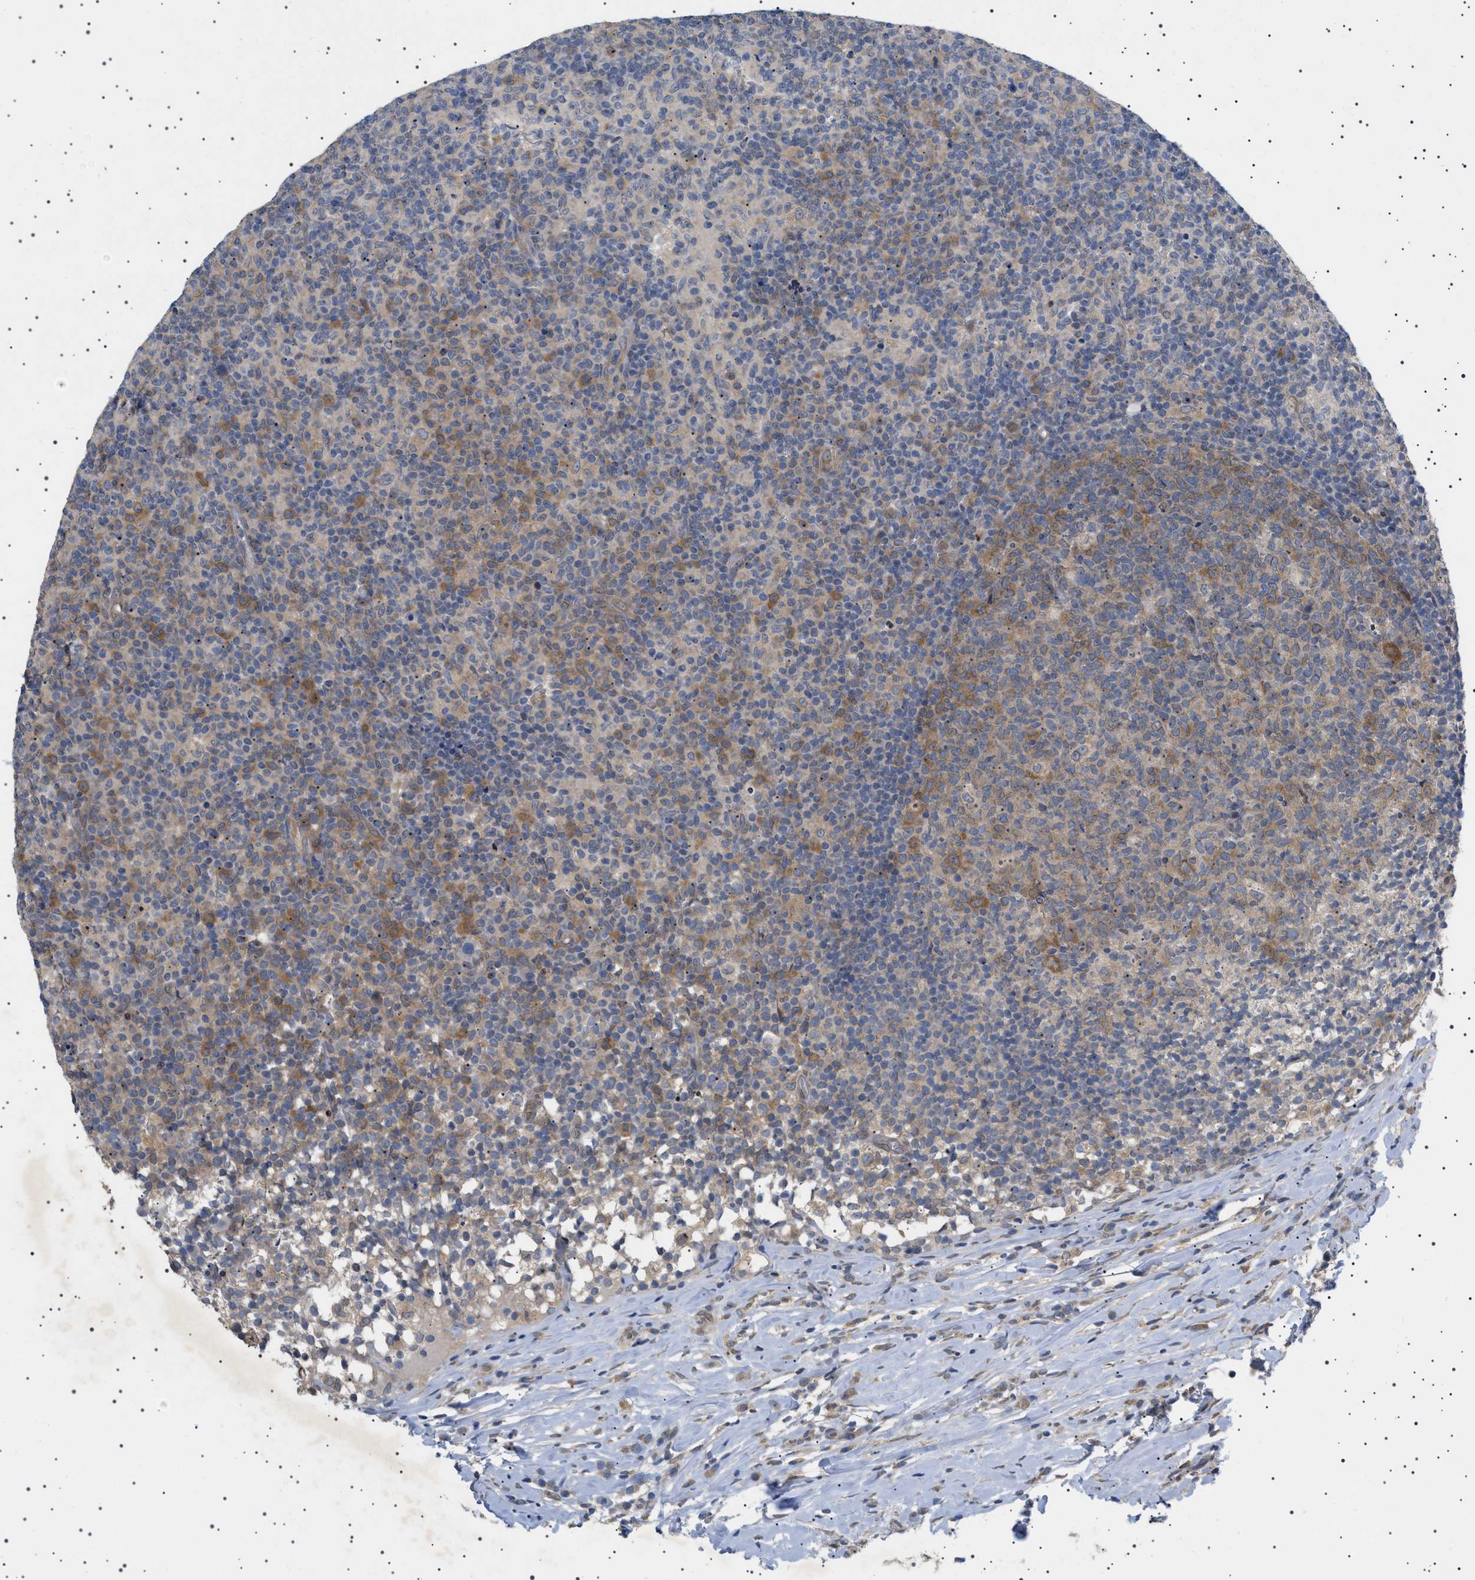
{"staining": {"intensity": "moderate", "quantity": "25%-75%", "location": "cytoplasmic/membranous"}, "tissue": "lymph node", "cell_type": "Germinal center cells", "image_type": "normal", "snomed": [{"axis": "morphology", "description": "Normal tissue, NOS"}, {"axis": "morphology", "description": "Inflammation, NOS"}, {"axis": "topography", "description": "Lymph node"}], "caption": "Immunohistochemical staining of normal lymph node reveals medium levels of moderate cytoplasmic/membranous positivity in approximately 25%-75% of germinal center cells. The staining was performed using DAB (3,3'-diaminobenzidine), with brown indicating positive protein expression. Nuclei are stained blue with hematoxylin.", "gene": "NUP93", "patient": {"sex": "male", "age": 55}}